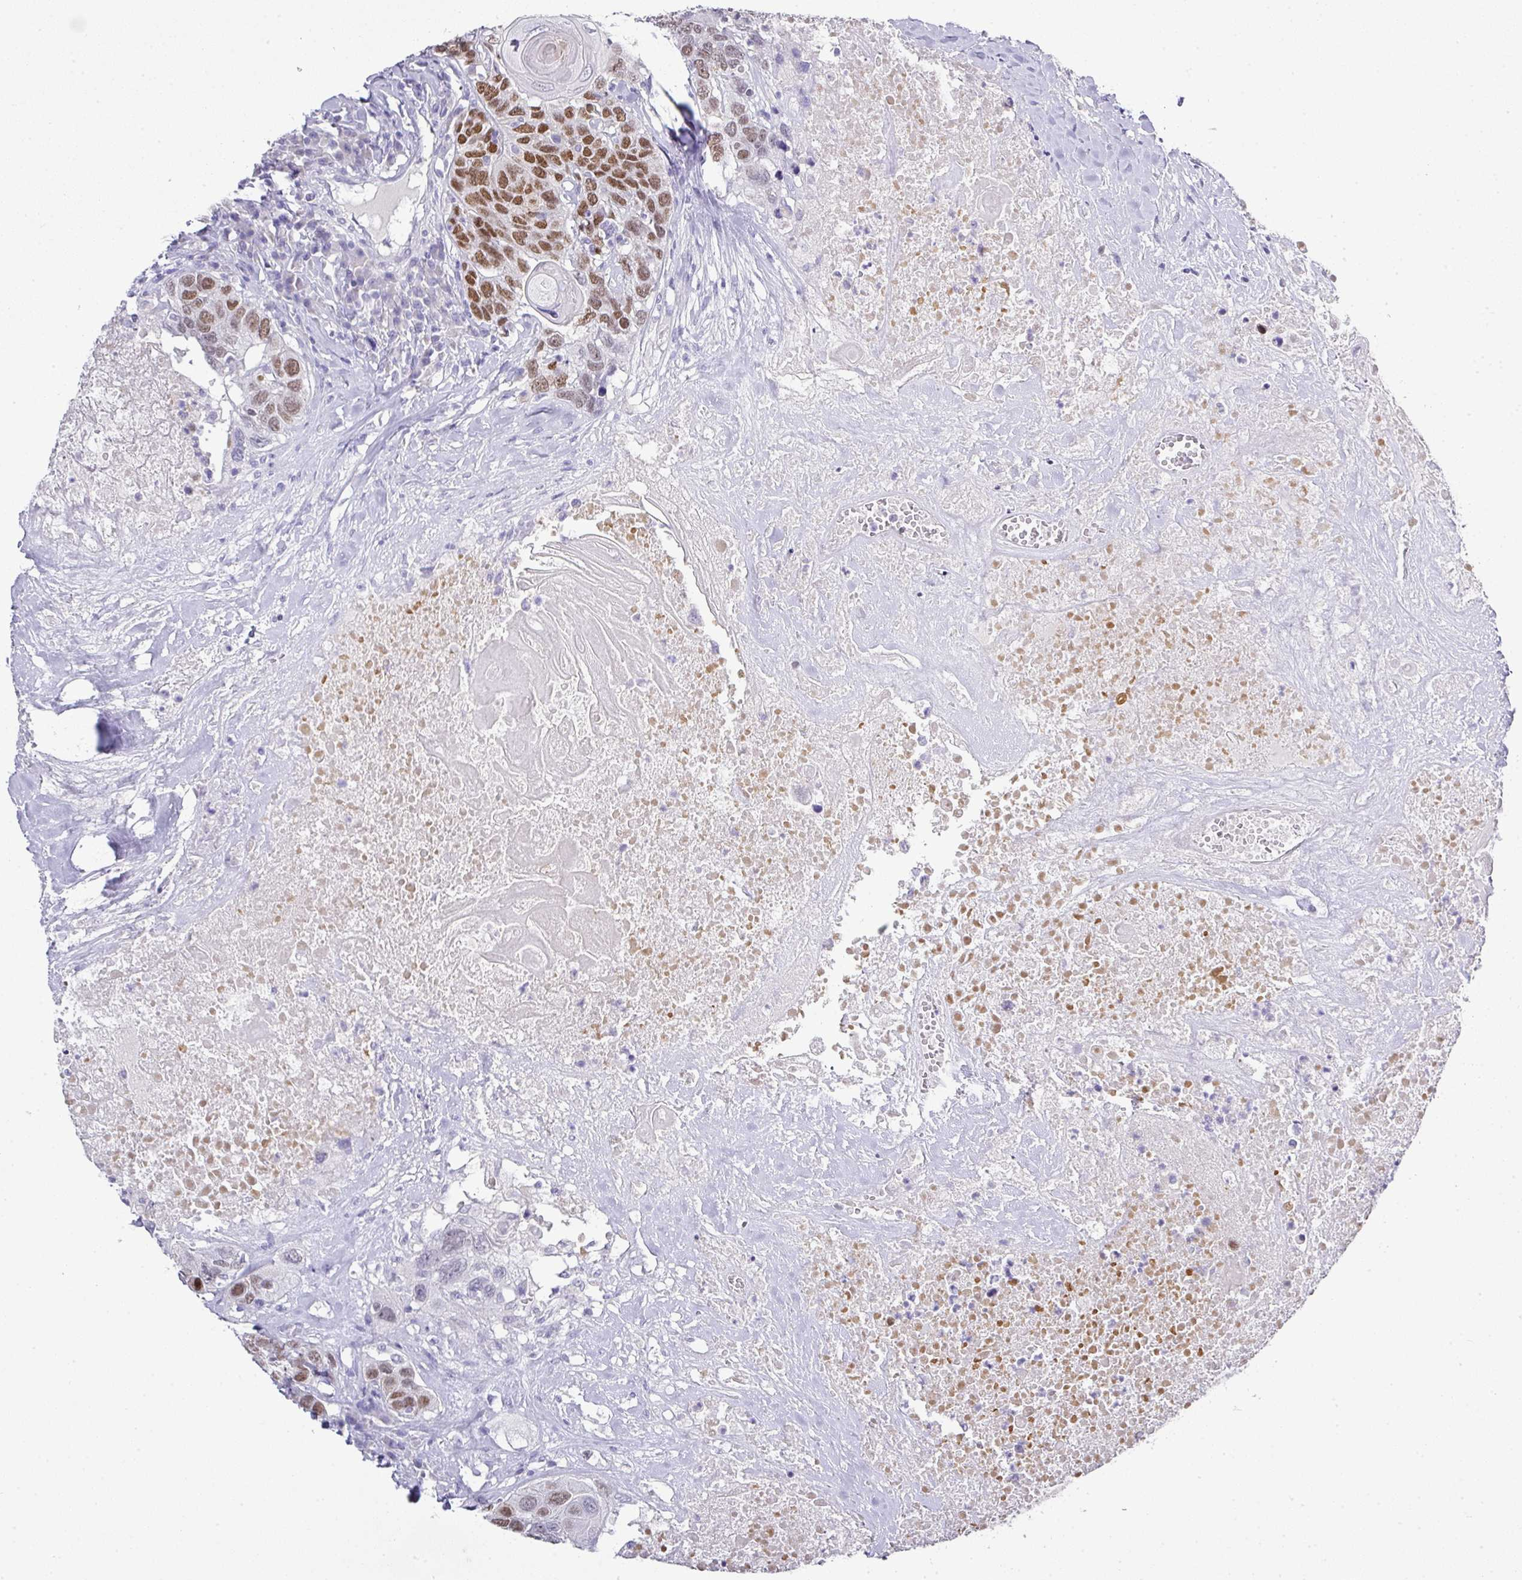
{"staining": {"intensity": "moderate", "quantity": ">75%", "location": "nuclear"}, "tissue": "head and neck cancer", "cell_type": "Tumor cells", "image_type": "cancer", "snomed": [{"axis": "morphology", "description": "Squamous cell carcinoma, NOS"}, {"axis": "topography", "description": "Head-Neck"}], "caption": "Human head and neck cancer (squamous cell carcinoma) stained for a protein (brown) displays moderate nuclear positive positivity in about >75% of tumor cells.", "gene": "BCL11A", "patient": {"sex": "male", "age": 66}}